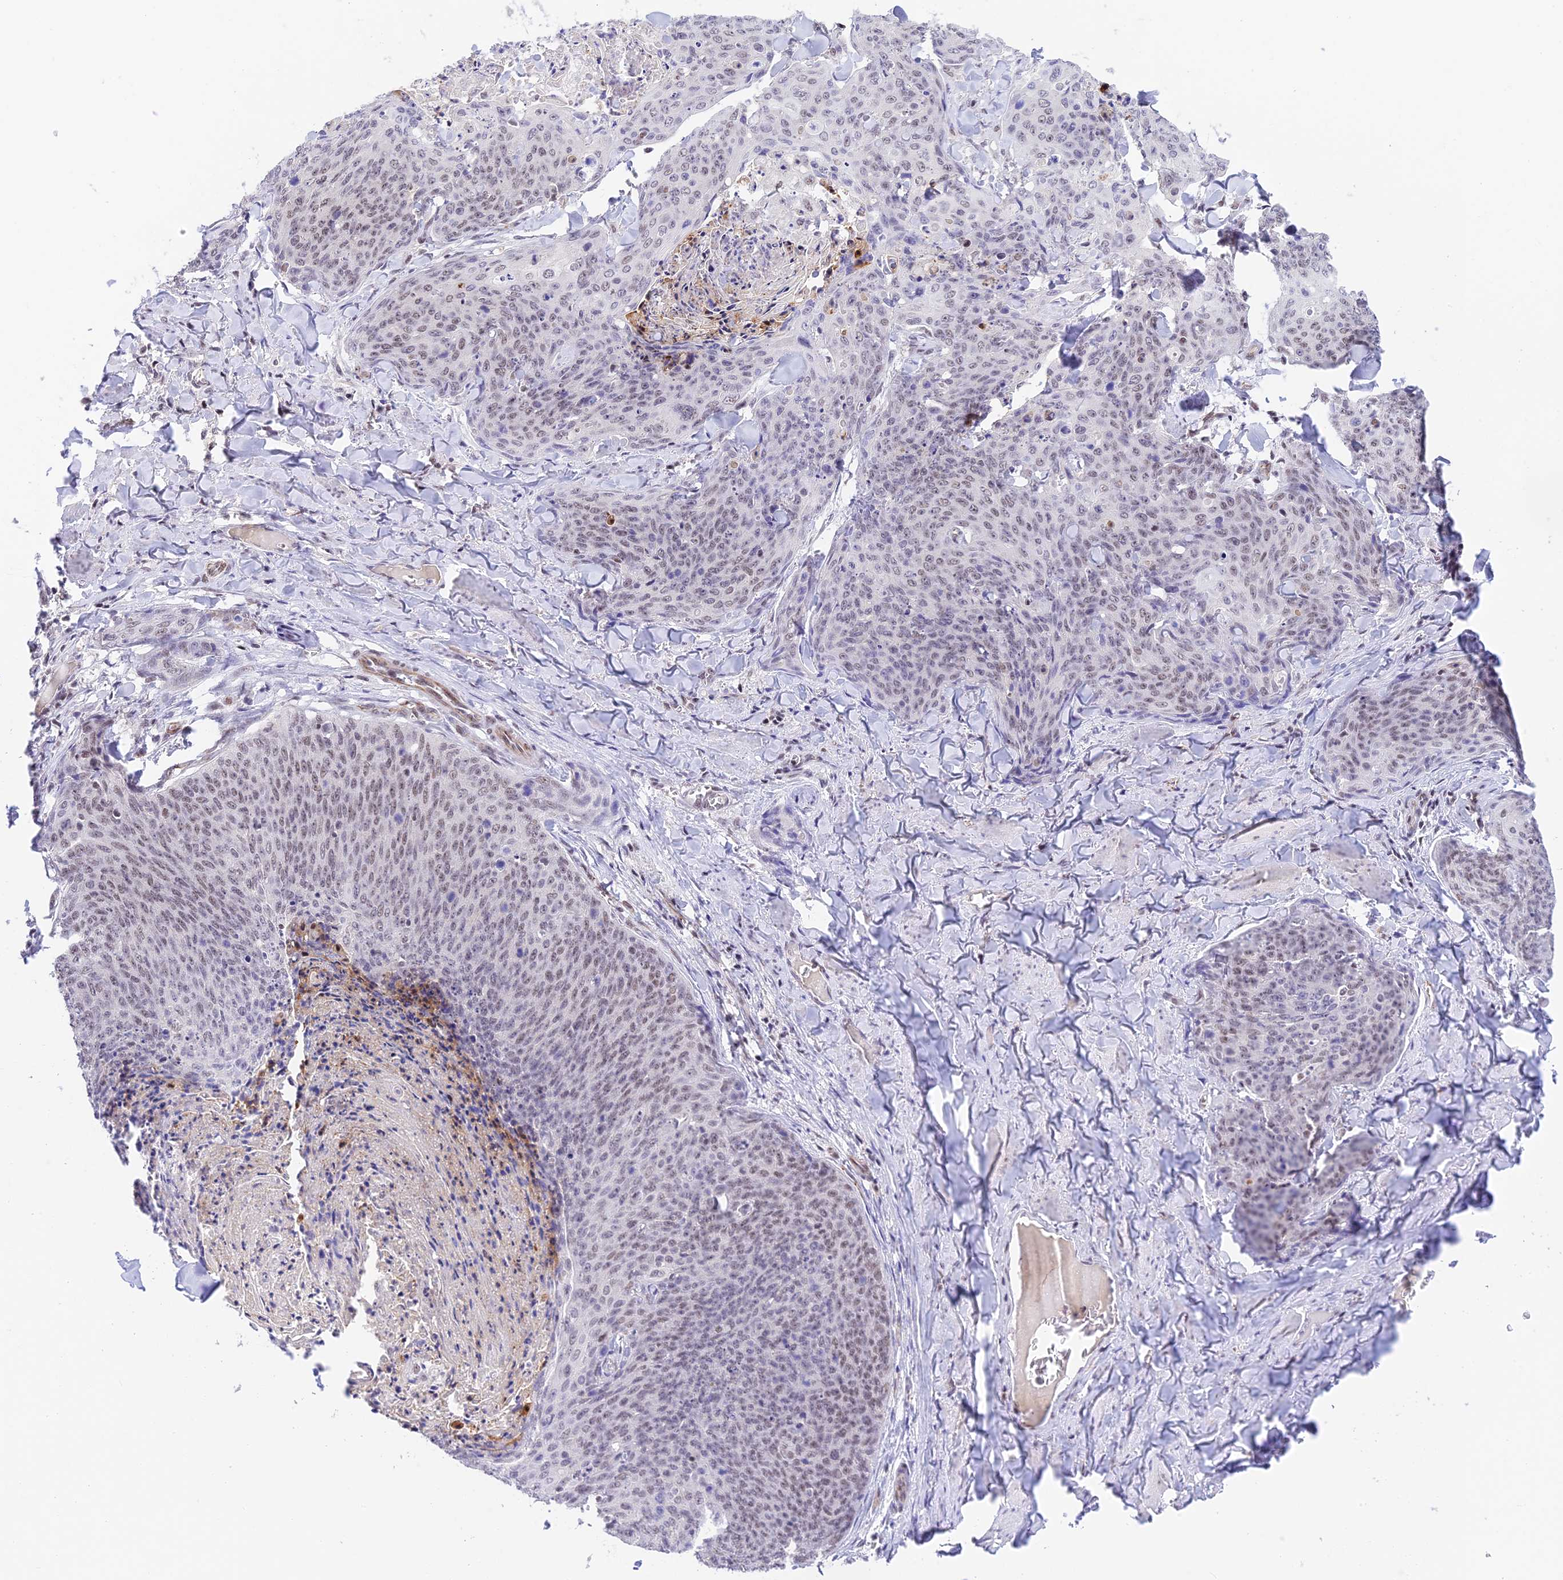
{"staining": {"intensity": "weak", "quantity": "25%-75%", "location": "nuclear"}, "tissue": "skin cancer", "cell_type": "Tumor cells", "image_type": "cancer", "snomed": [{"axis": "morphology", "description": "Squamous cell carcinoma, NOS"}, {"axis": "topography", "description": "Skin"}, {"axis": "topography", "description": "Vulva"}], "caption": "Immunohistochemistry (IHC) photomicrograph of neoplastic tissue: squamous cell carcinoma (skin) stained using immunohistochemistry (IHC) reveals low levels of weak protein expression localized specifically in the nuclear of tumor cells, appearing as a nuclear brown color.", "gene": "THAP11", "patient": {"sex": "female", "age": 85}}